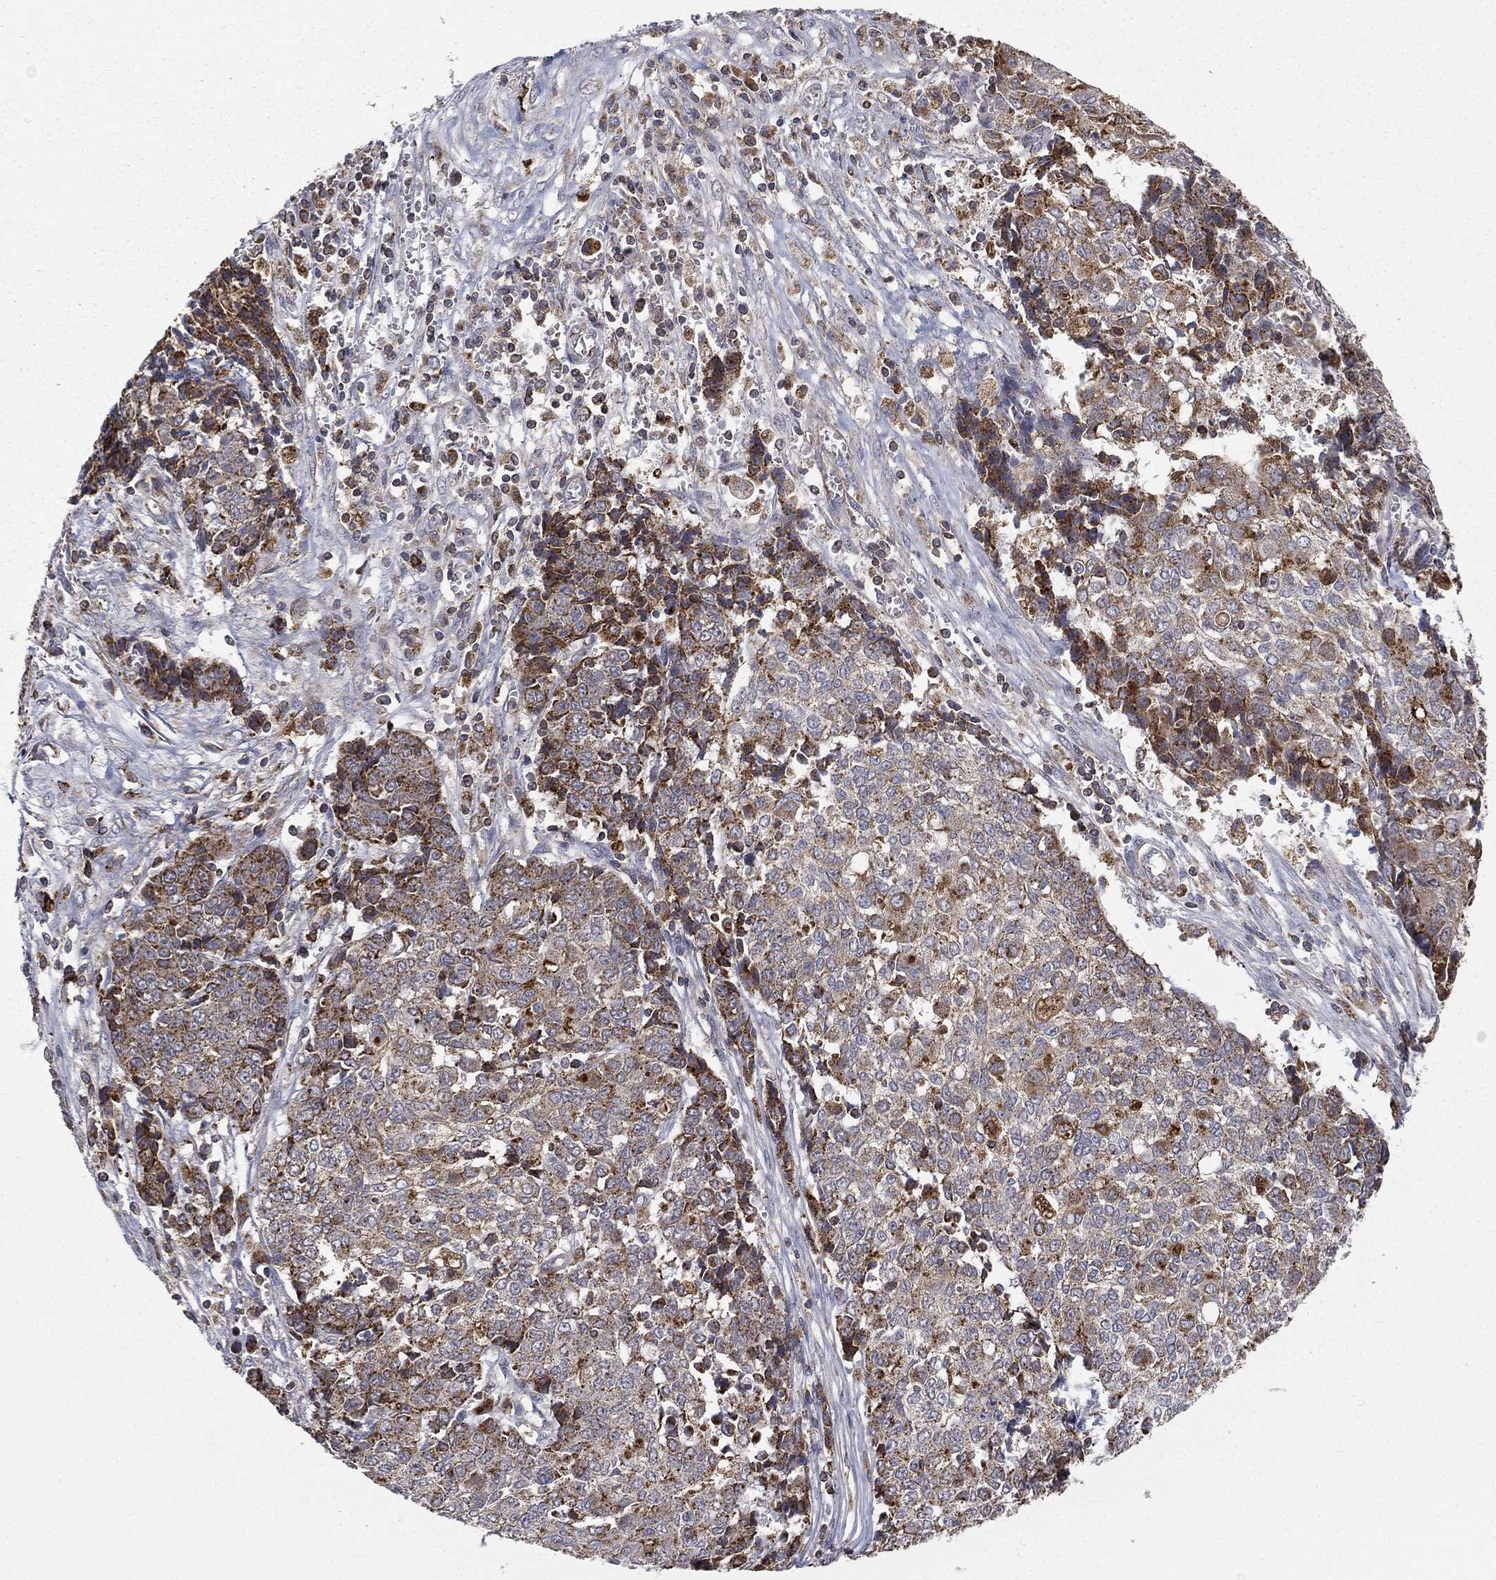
{"staining": {"intensity": "strong", "quantity": "<25%", "location": "cytoplasmic/membranous"}, "tissue": "ovarian cancer", "cell_type": "Tumor cells", "image_type": "cancer", "snomed": [{"axis": "morphology", "description": "Carcinoma, endometroid"}, {"axis": "topography", "description": "Ovary"}], "caption": "A photomicrograph showing strong cytoplasmic/membranous expression in about <25% of tumor cells in ovarian cancer, as visualized by brown immunohistochemical staining.", "gene": "RIN3", "patient": {"sex": "female", "age": 42}}